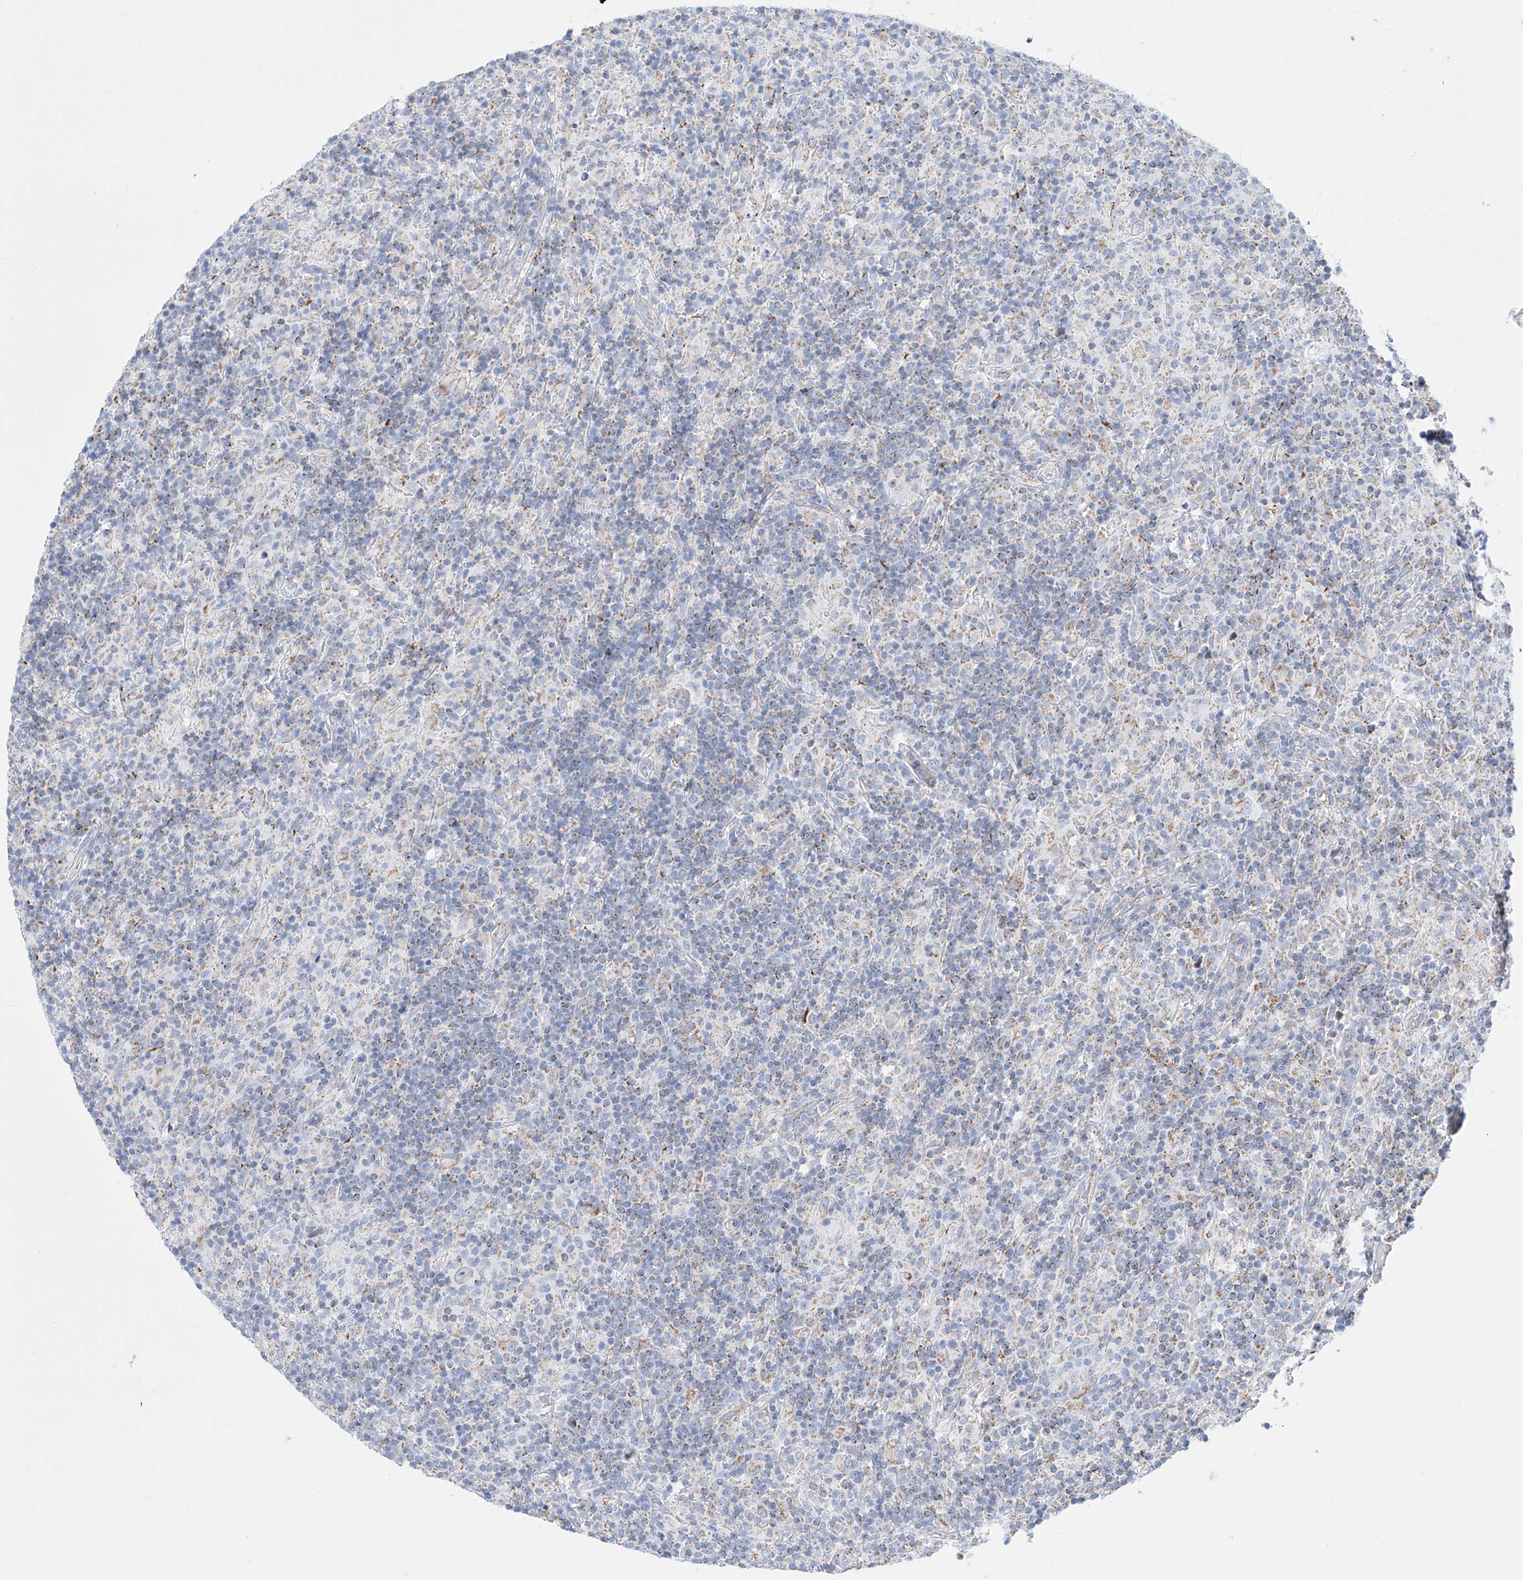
{"staining": {"intensity": "negative", "quantity": "none", "location": "none"}, "tissue": "lymphoma", "cell_type": "Tumor cells", "image_type": "cancer", "snomed": [{"axis": "morphology", "description": "Hodgkin's disease, NOS"}, {"axis": "topography", "description": "Lymph node"}], "caption": "Immunohistochemistry of Hodgkin's disease reveals no expression in tumor cells.", "gene": "ALDH6A1", "patient": {"sex": "male", "age": 70}}